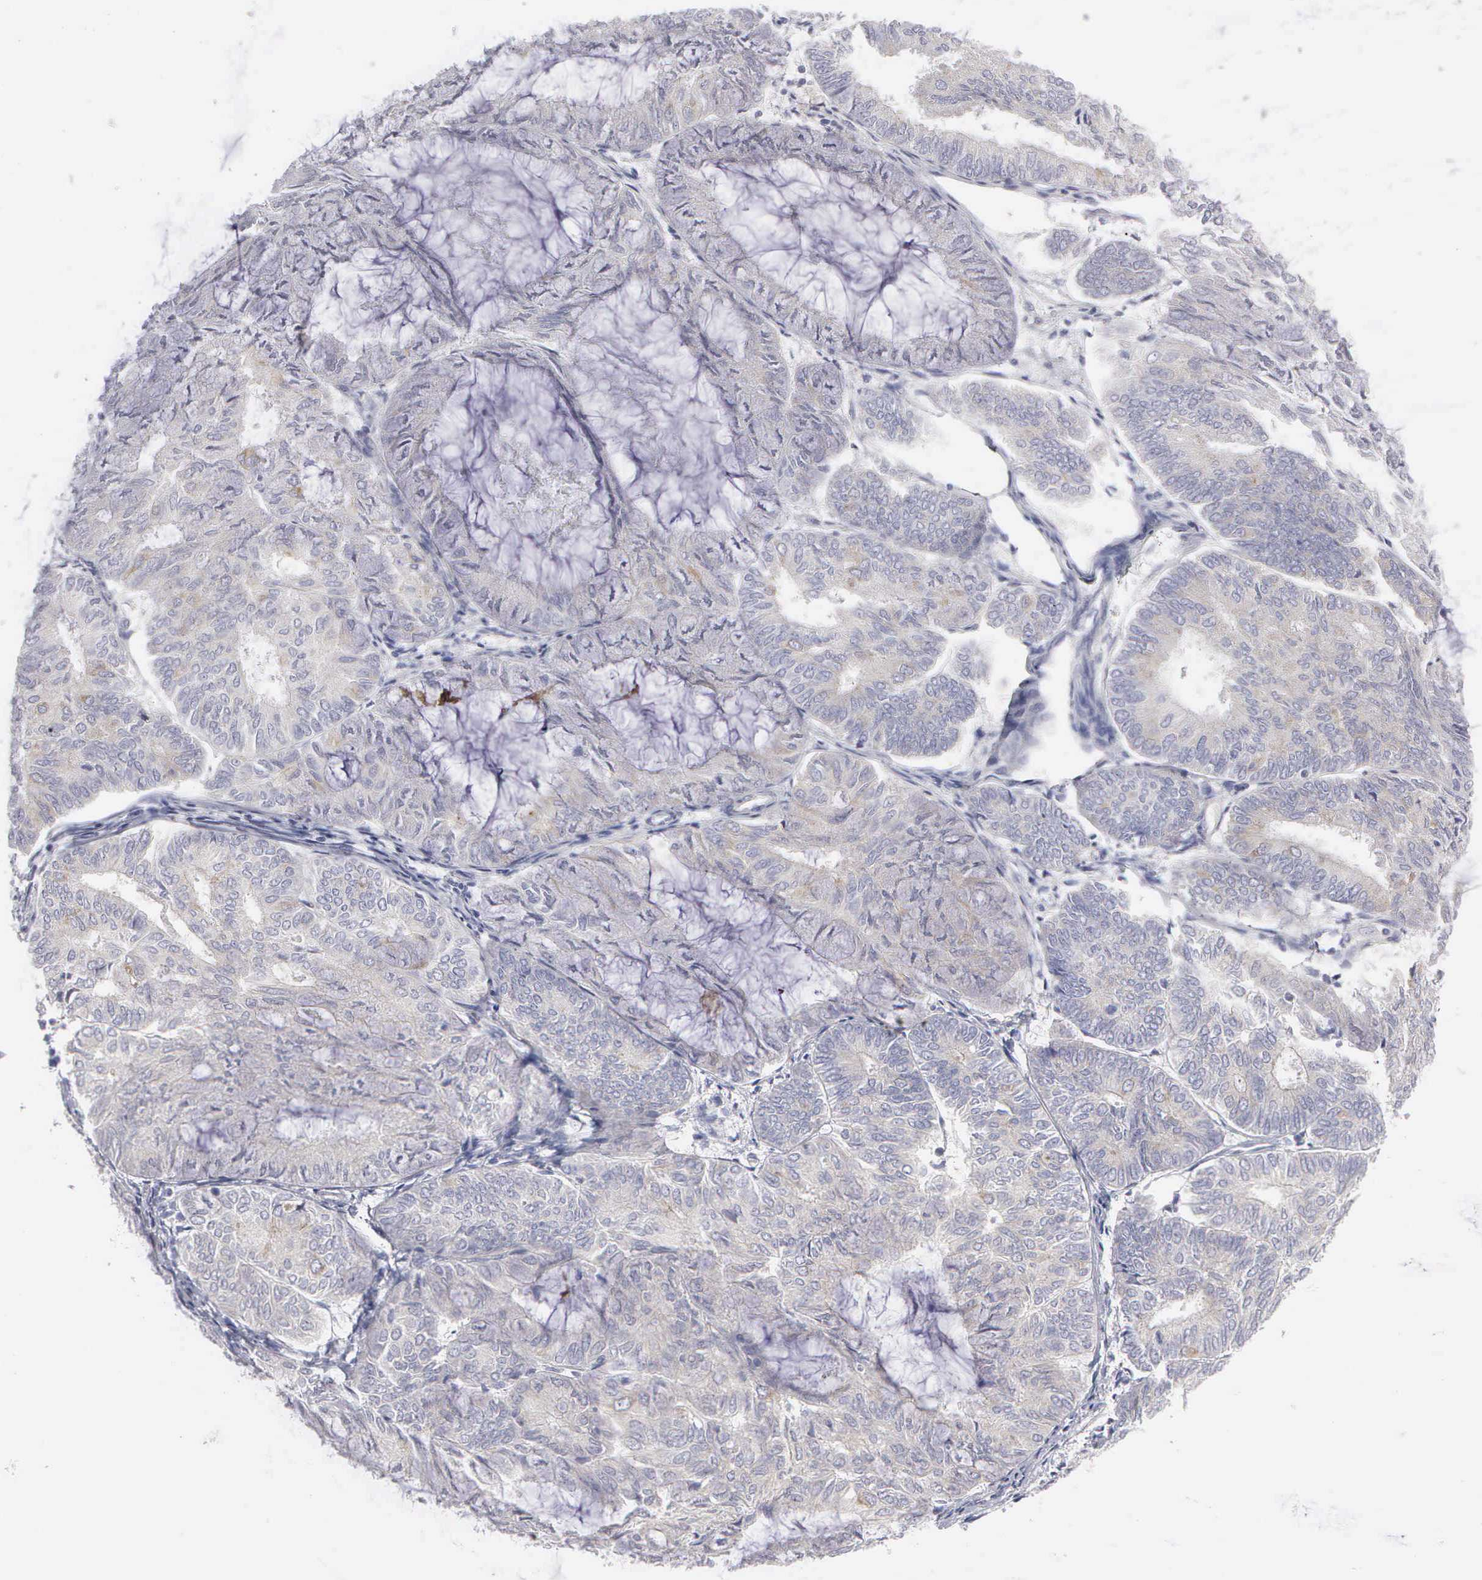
{"staining": {"intensity": "weak", "quantity": ">75%", "location": "cytoplasmic/membranous"}, "tissue": "endometrial cancer", "cell_type": "Tumor cells", "image_type": "cancer", "snomed": [{"axis": "morphology", "description": "Adenocarcinoma, NOS"}, {"axis": "topography", "description": "Endometrium"}], "caption": "Immunohistochemistry (IHC) photomicrograph of neoplastic tissue: endometrial adenocarcinoma stained using IHC displays low levels of weak protein expression localized specifically in the cytoplasmic/membranous of tumor cells, appearing as a cytoplasmic/membranous brown color.", "gene": "CEP170B", "patient": {"sex": "female", "age": 59}}